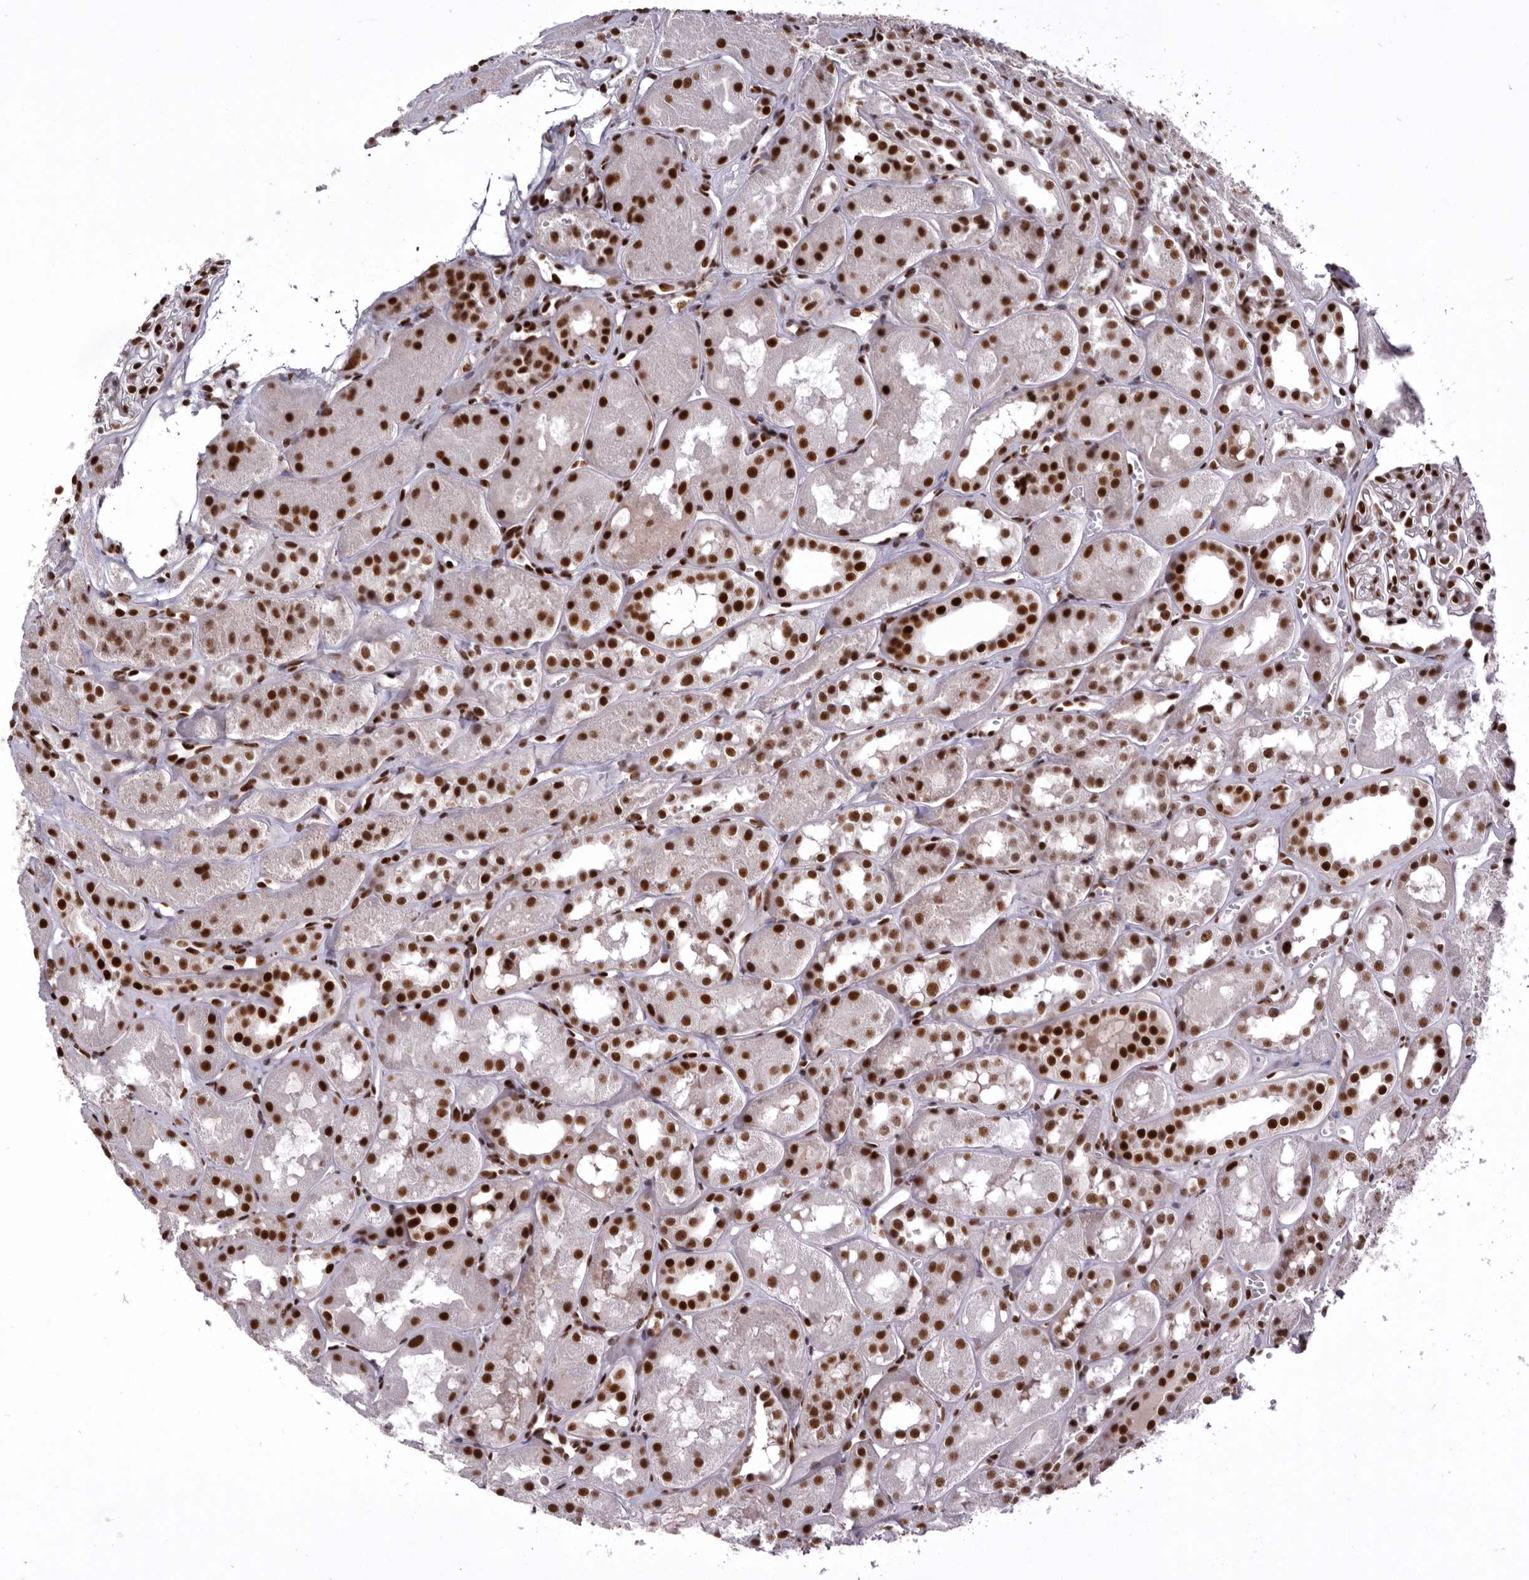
{"staining": {"intensity": "moderate", "quantity": ">75%", "location": "nuclear"}, "tissue": "kidney", "cell_type": "Cells in glomeruli", "image_type": "normal", "snomed": [{"axis": "morphology", "description": "Normal tissue, NOS"}, {"axis": "topography", "description": "Kidney"}], "caption": "The histopathology image shows immunohistochemical staining of normal kidney. There is moderate nuclear staining is seen in about >75% of cells in glomeruli. (DAB (3,3'-diaminobenzidine) IHC with brightfield microscopy, high magnification).", "gene": "CHTOP", "patient": {"sex": "male", "age": 16}}